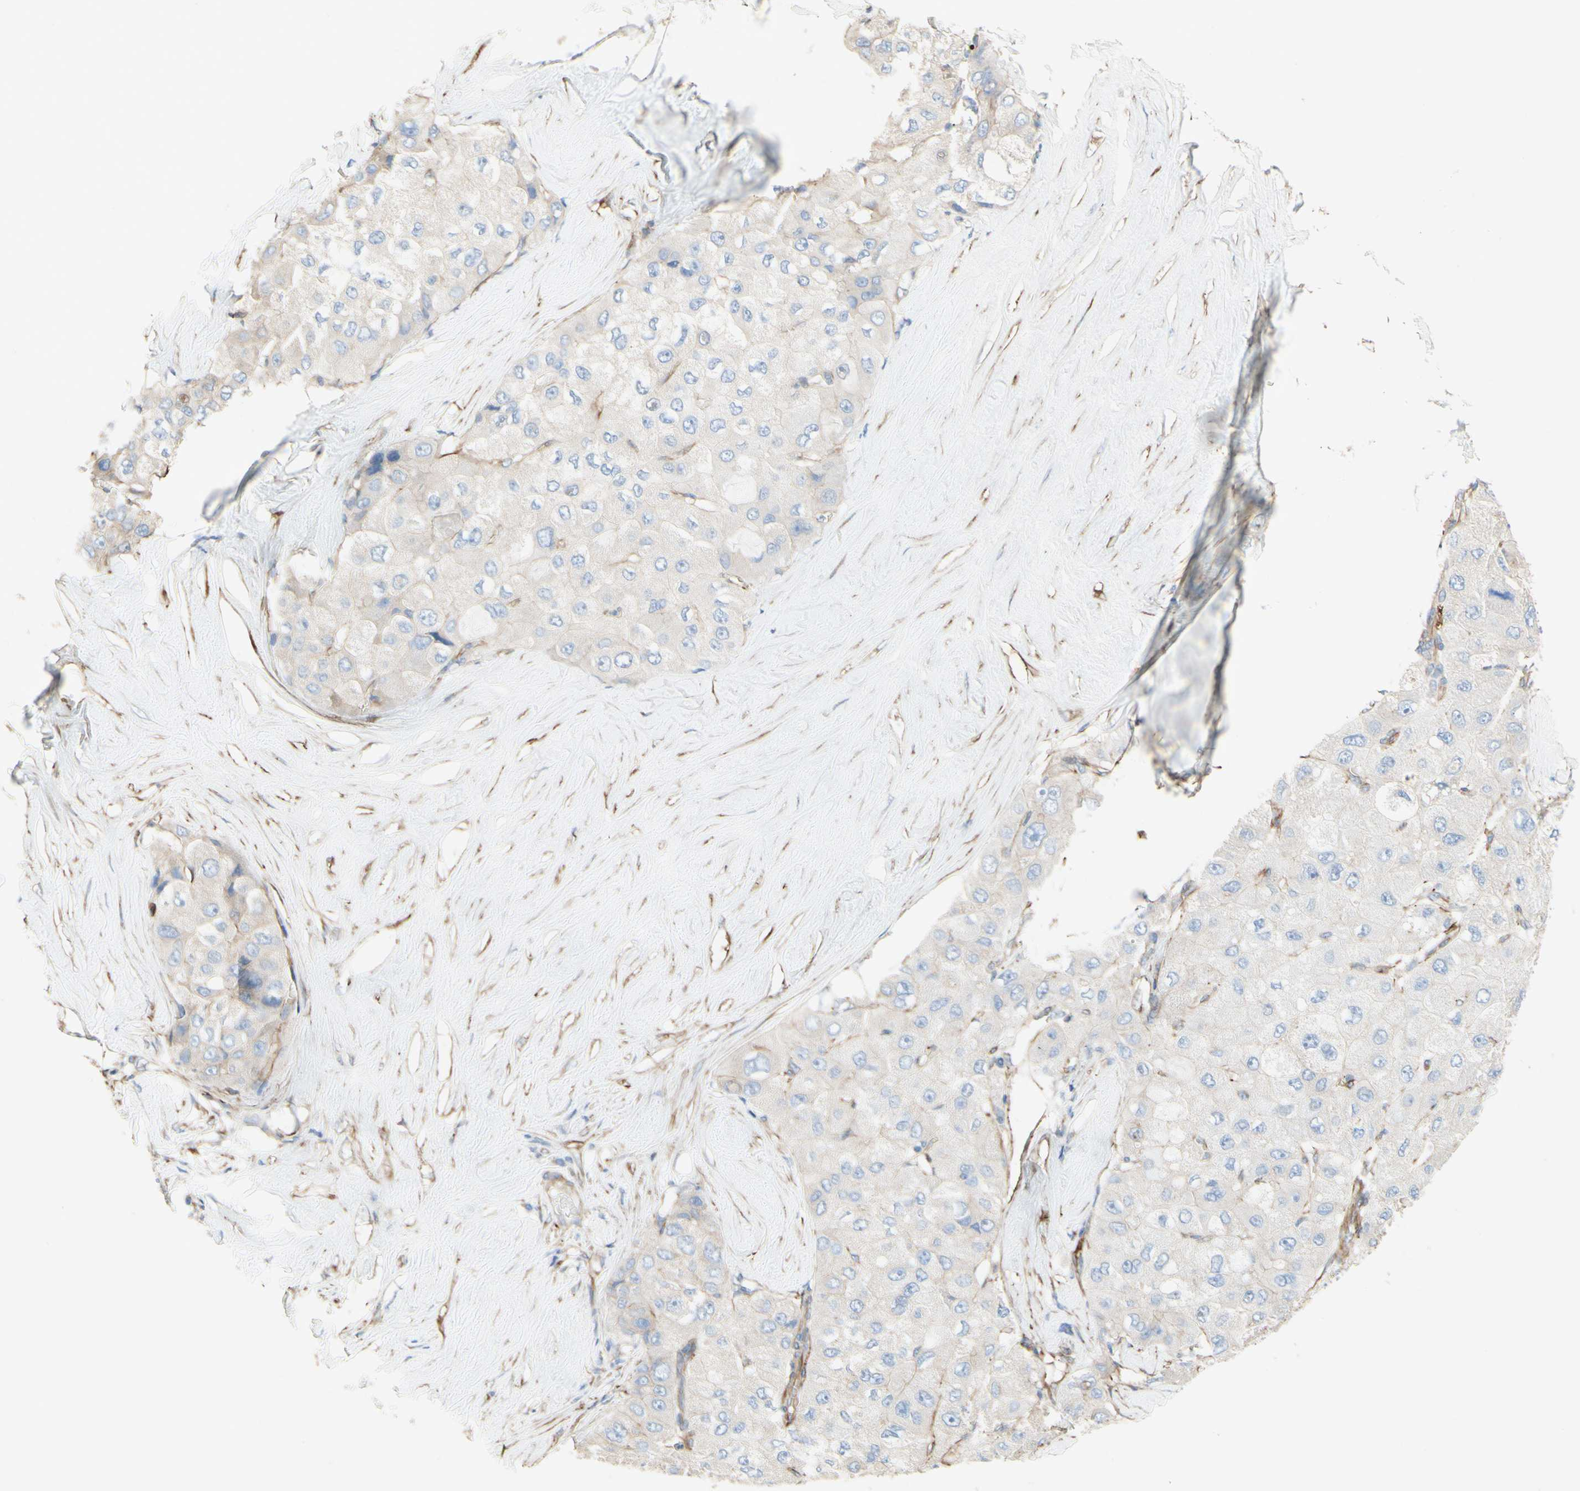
{"staining": {"intensity": "negative", "quantity": "none", "location": "none"}, "tissue": "liver cancer", "cell_type": "Tumor cells", "image_type": "cancer", "snomed": [{"axis": "morphology", "description": "Carcinoma, Hepatocellular, NOS"}, {"axis": "topography", "description": "Liver"}], "caption": "High magnification brightfield microscopy of liver cancer (hepatocellular carcinoma) stained with DAB (brown) and counterstained with hematoxylin (blue): tumor cells show no significant staining. (Brightfield microscopy of DAB IHC at high magnification).", "gene": "ENDOD1", "patient": {"sex": "male", "age": 80}}